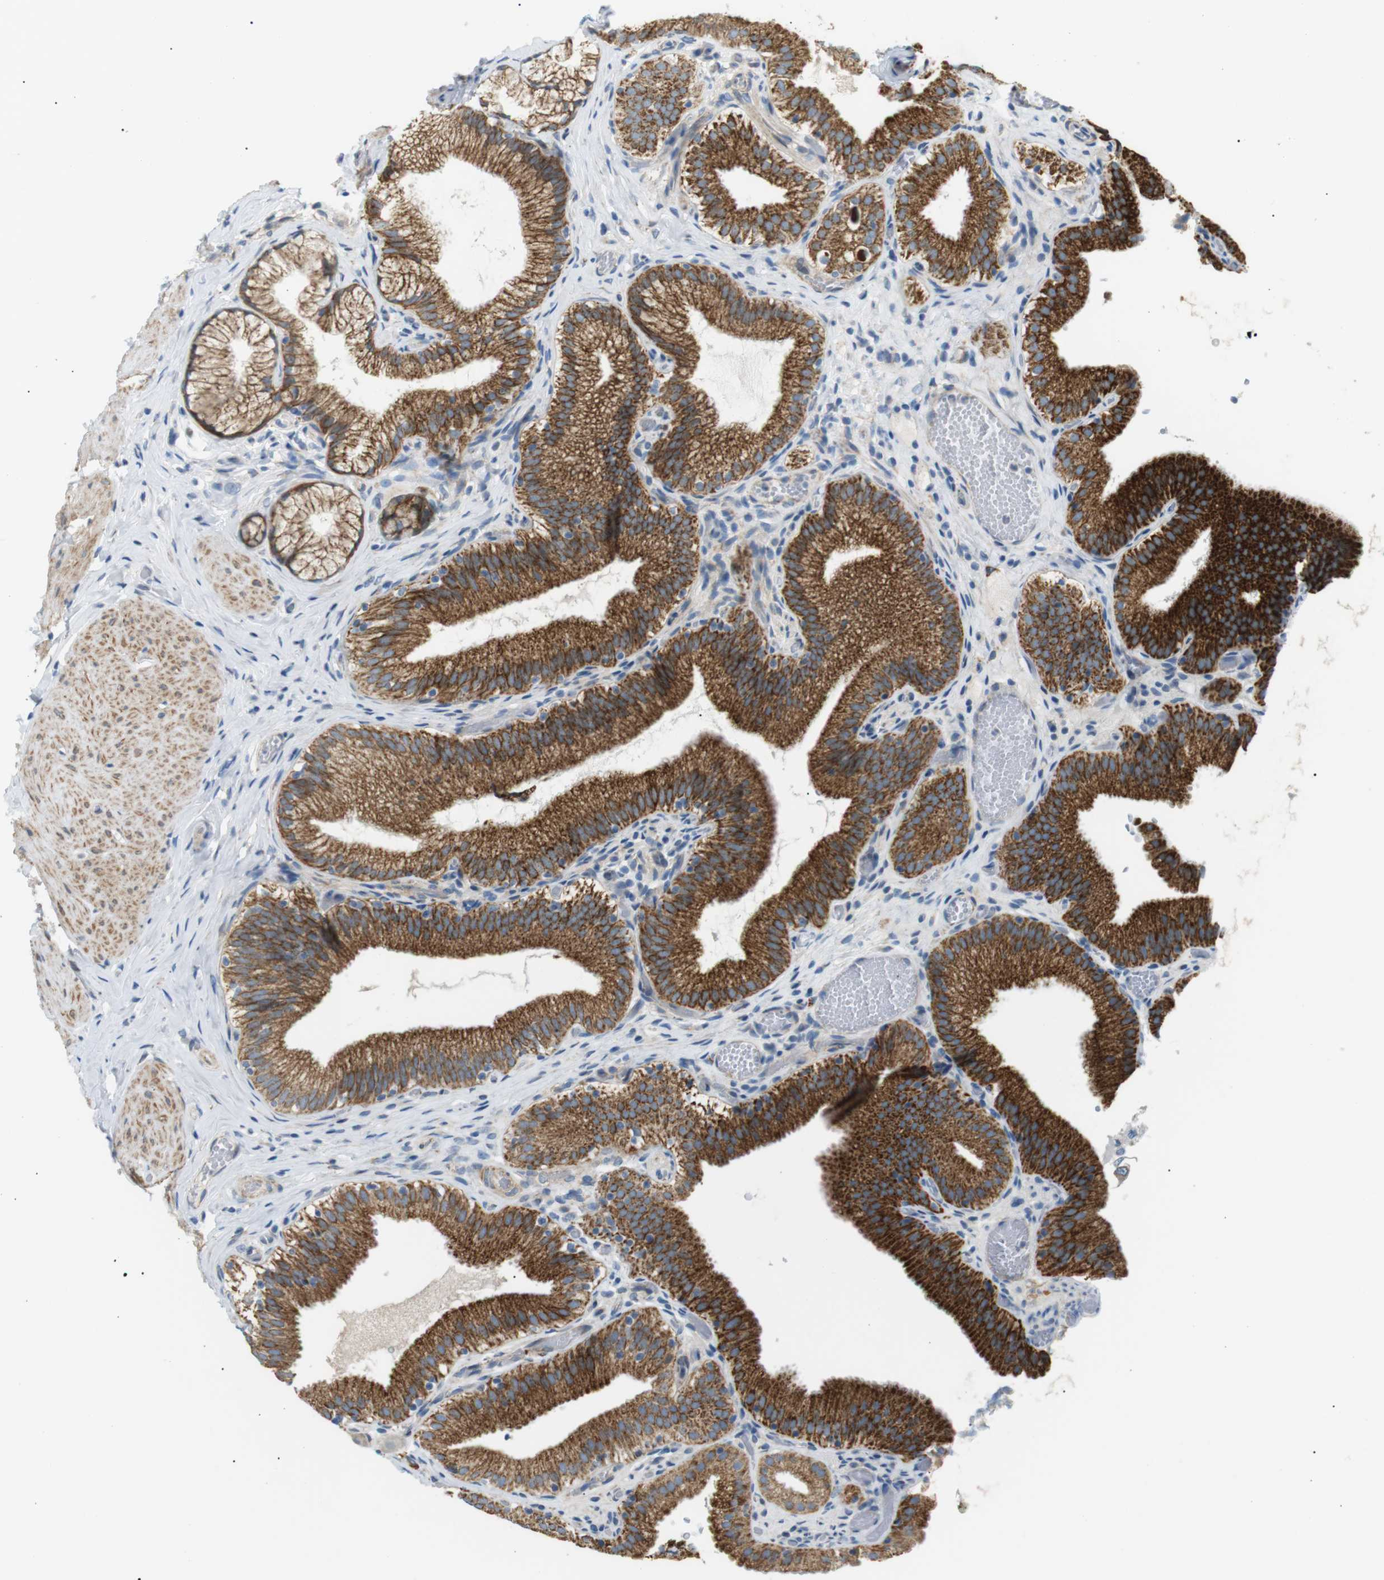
{"staining": {"intensity": "moderate", "quantity": ">75%", "location": "cytoplasmic/membranous"}, "tissue": "gallbladder", "cell_type": "Glandular cells", "image_type": "normal", "snomed": [{"axis": "morphology", "description": "Normal tissue, NOS"}, {"axis": "topography", "description": "Gallbladder"}], "caption": "Gallbladder was stained to show a protein in brown. There is medium levels of moderate cytoplasmic/membranous positivity in about >75% of glandular cells. (DAB (3,3'-diaminobenzidine) IHC with brightfield microscopy, high magnification).", "gene": "MTARC2", "patient": {"sex": "male", "age": 54}}